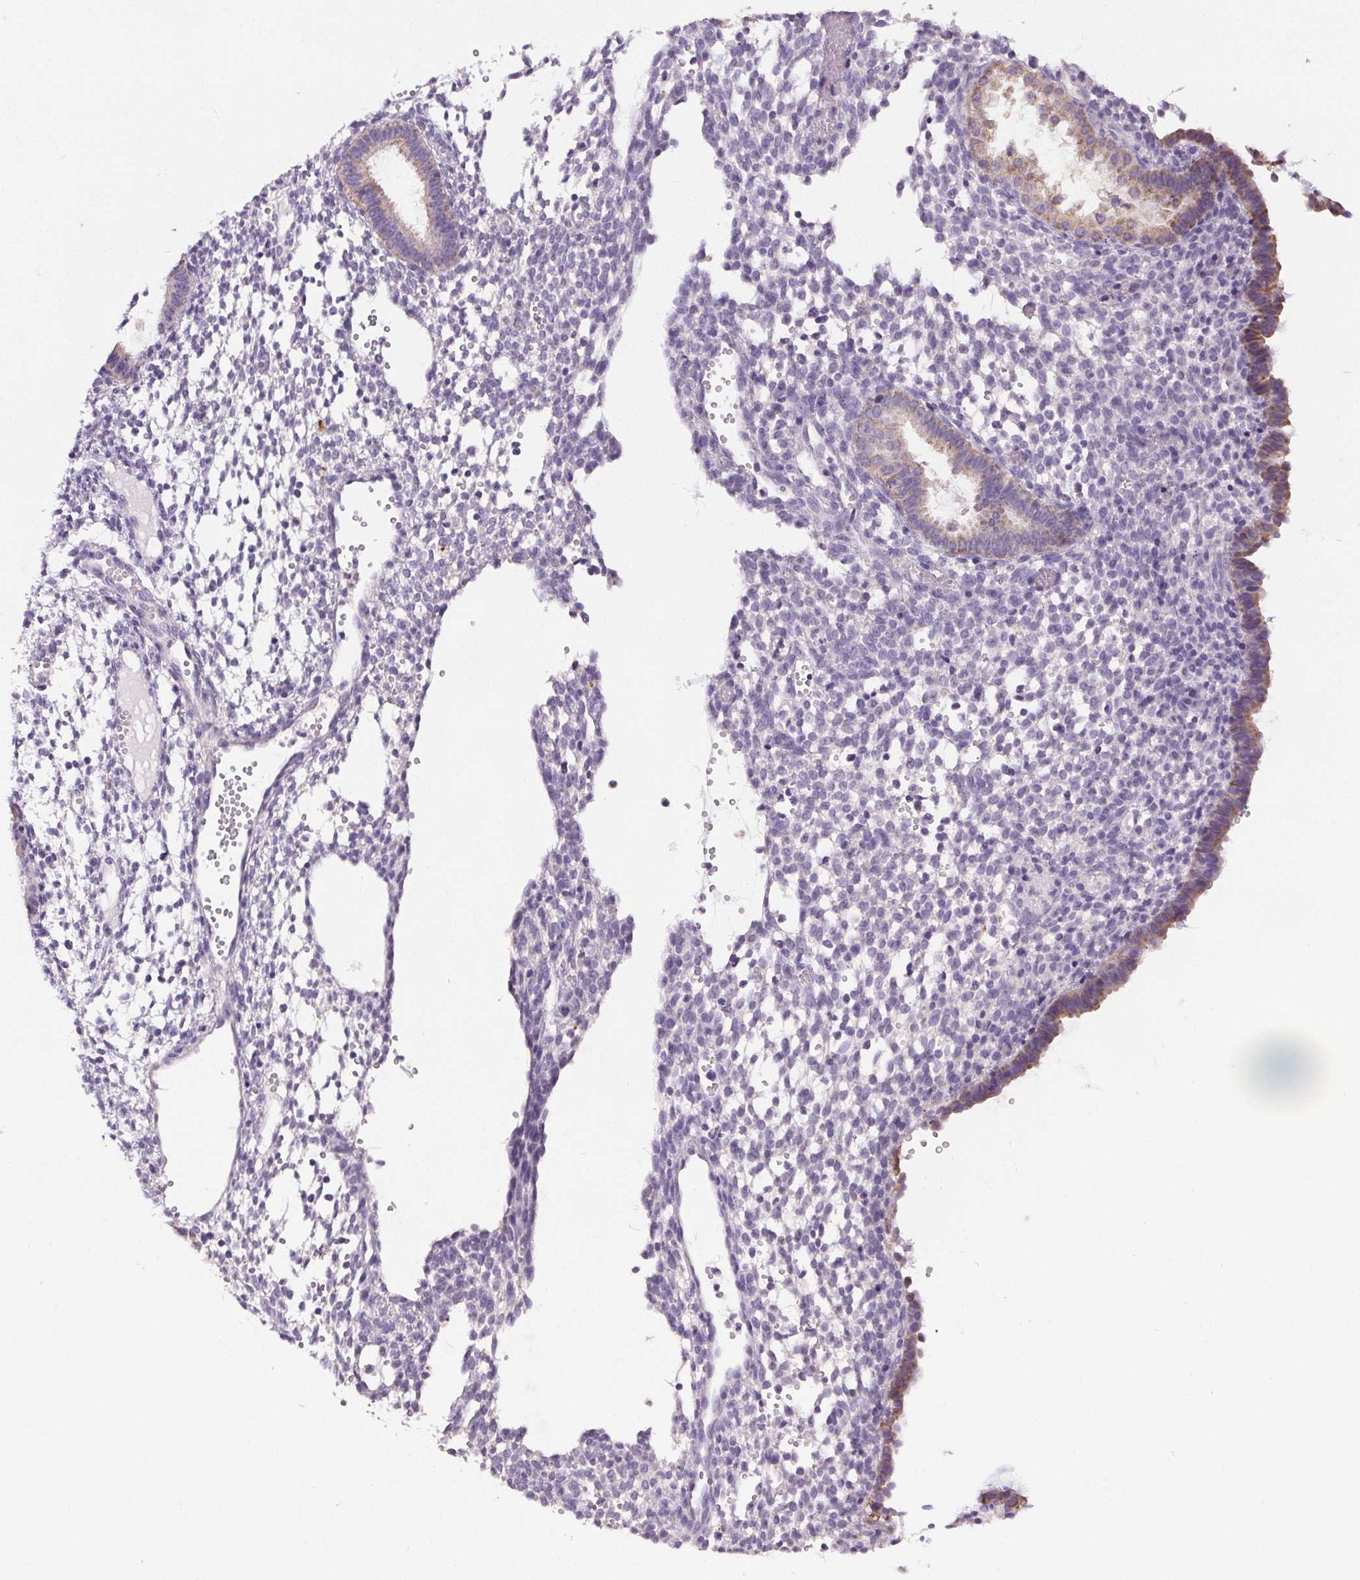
{"staining": {"intensity": "negative", "quantity": "none", "location": "none"}, "tissue": "endometrium", "cell_type": "Cells in endometrial stroma", "image_type": "normal", "snomed": [{"axis": "morphology", "description": "Normal tissue, NOS"}, {"axis": "topography", "description": "Endometrium"}], "caption": "Immunohistochemistry (IHC) histopathology image of normal endometrium stained for a protein (brown), which exhibits no staining in cells in endometrial stroma. The staining was performed using DAB (3,3'-diaminobenzidine) to visualize the protein expression in brown, while the nuclei were stained in blue with hematoxylin (Magnification: 20x).", "gene": "GPIHBP1", "patient": {"sex": "female", "age": 36}}